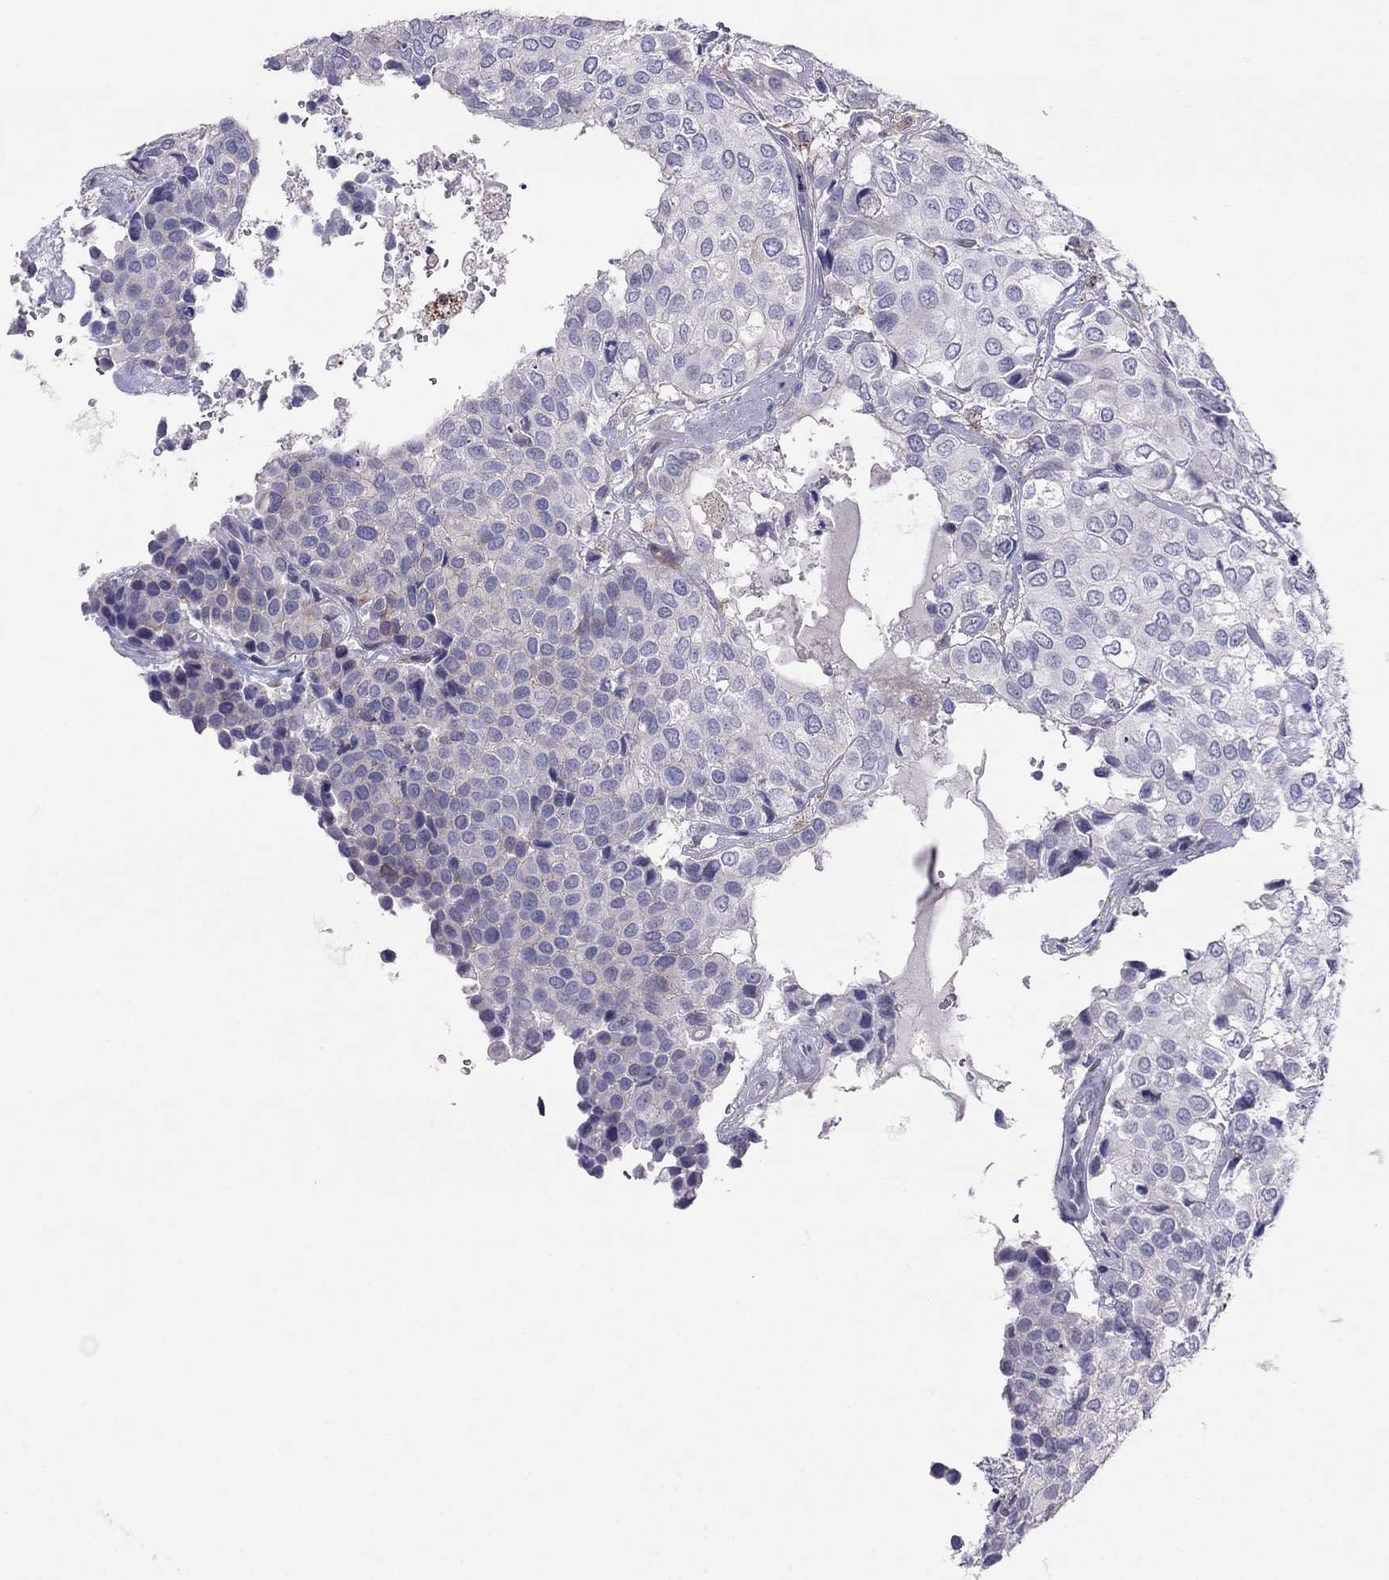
{"staining": {"intensity": "negative", "quantity": "none", "location": "none"}, "tissue": "urothelial cancer", "cell_type": "Tumor cells", "image_type": "cancer", "snomed": [{"axis": "morphology", "description": "Urothelial carcinoma, High grade"}, {"axis": "topography", "description": "Urinary bladder"}], "caption": "Urothelial cancer was stained to show a protein in brown. There is no significant positivity in tumor cells. The staining was performed using DAB (3,3'-diaminobenzidine) to visualize the protein expression in brown, while the nuclei were stained in blue with hematoxylin (Magnification: 20x).", "gene": "MAGEB4", "patient": {"sex": "male", "age": 73}}